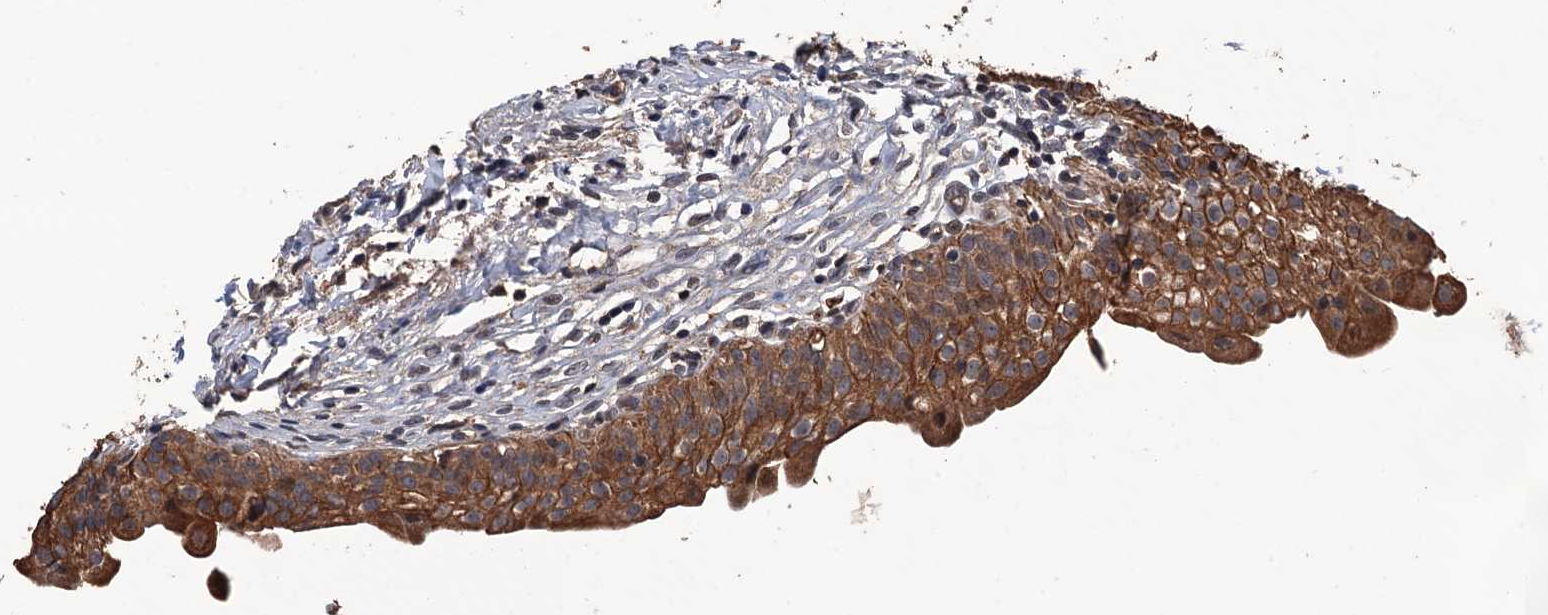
{"staining": {"intensity": "strong", "quantity": ">75%", "location": "cytoplasmic/membranous,nuclear"}, "tissue": "urinary bladder", "cell_type": "Urothelial cells", "image_type": "normal", "snomed": [{"axis": "morphology", "description": "Normal tissue, NOS"}, {"axis": "topography", "description": "Urinary bladder"}], "caption": "Immunohistochemistry (IHC) (DAB (3,3'-diaminobenzidine)) staining of unremarkable urinary bladder demonstrates strong cytoplasmic/membranous,nuclear protein positivity in approximately >75% of urothelial cells.", "gene": "ZNF438", "patient": {"sex": "male", "age": 55}}